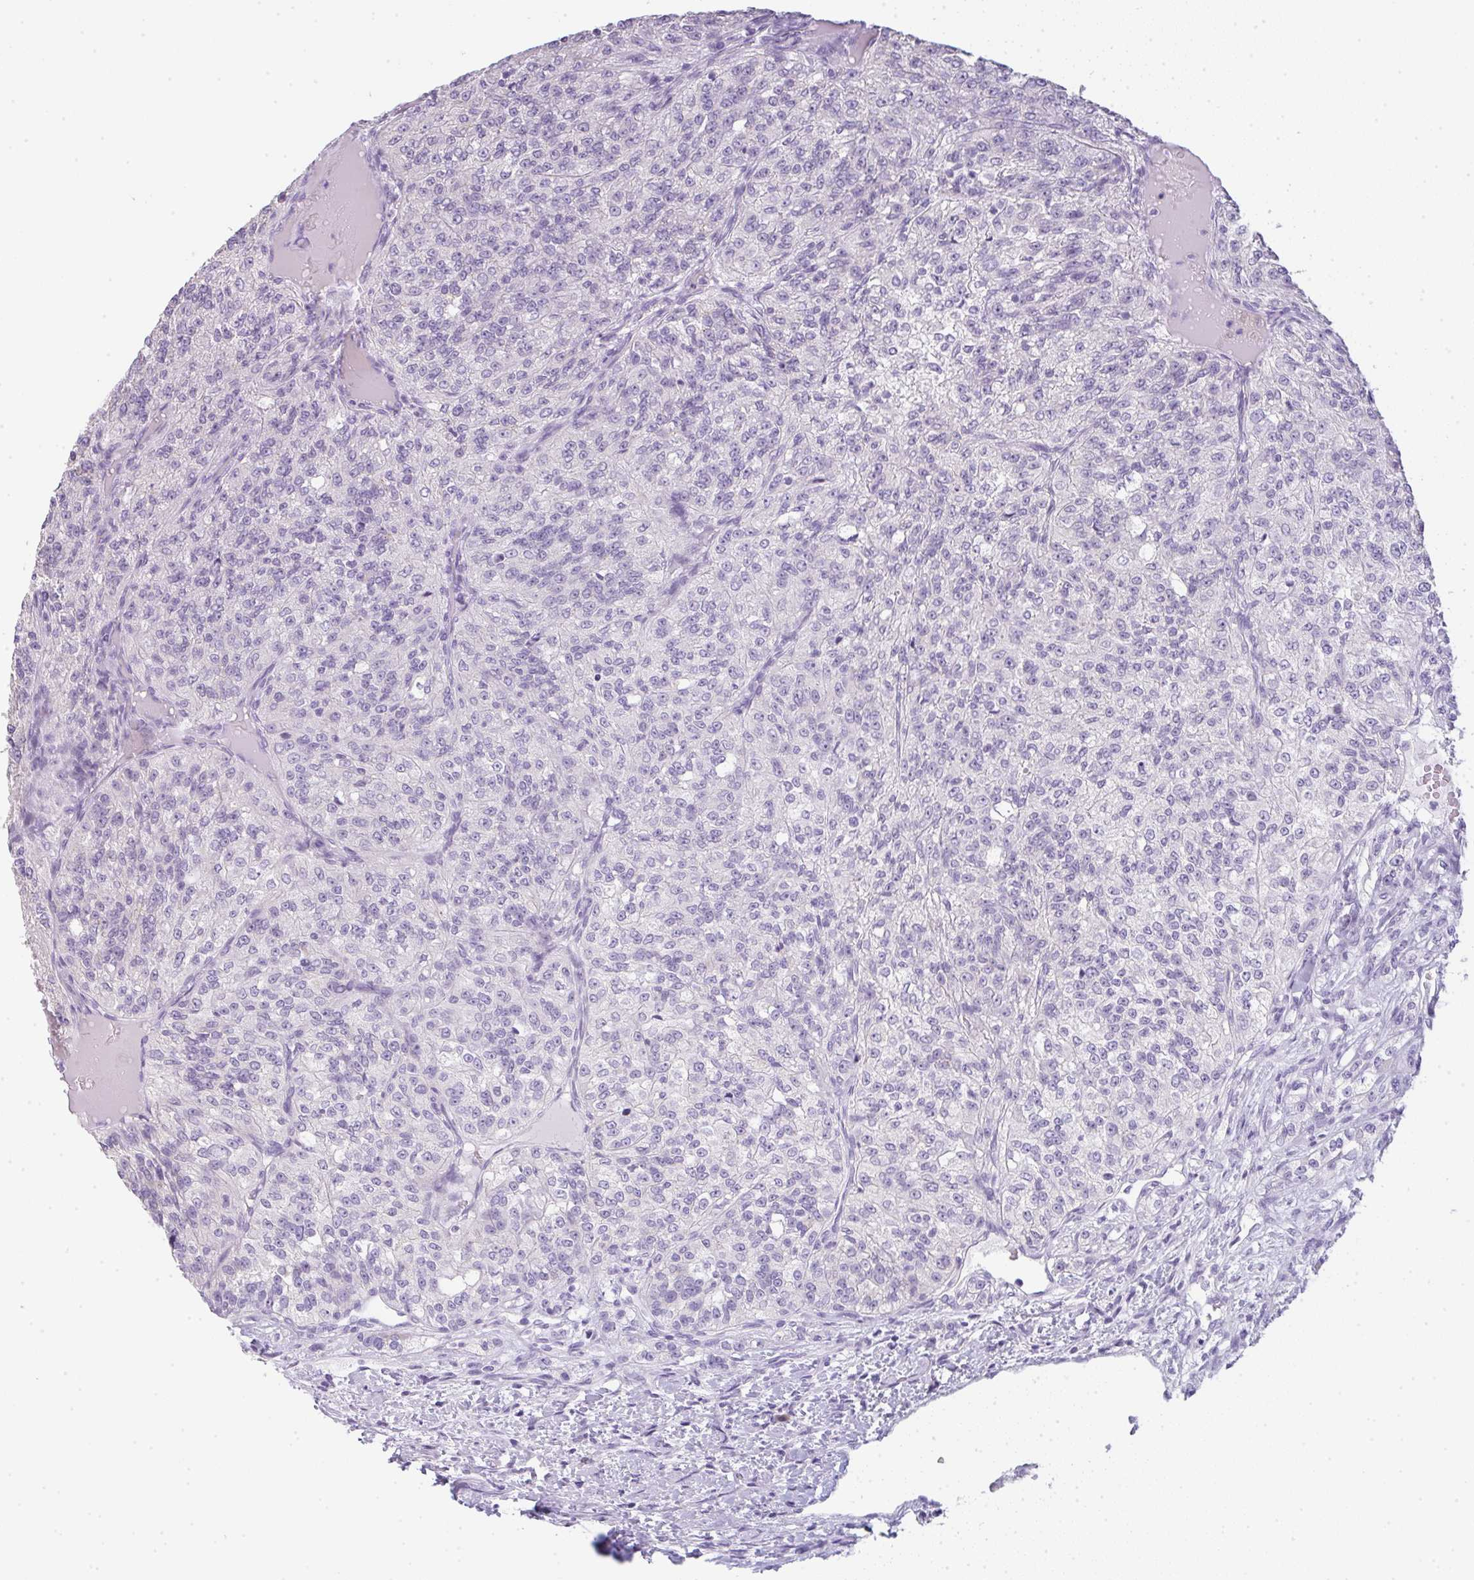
{"staining": {"intensity": "negative", "quantity": "none", "location": "none"}, "tissue": "renal cancer", "cell_type": "Tumor cells", "image_type": "cancer", "snomed": [{"axis": "morphology", "description": "Adenocarcinoma, NOS"}, {"axis": "topography", "description": "Kidney"}], "caption": "Micrograph shows no protein positivity in tumor cells of renal cancer (adenocarcinoma) tissue. Nuclei are stained in blue.", "gene": "LPAR4", "patient": {"sex": "female", "age": 63}}